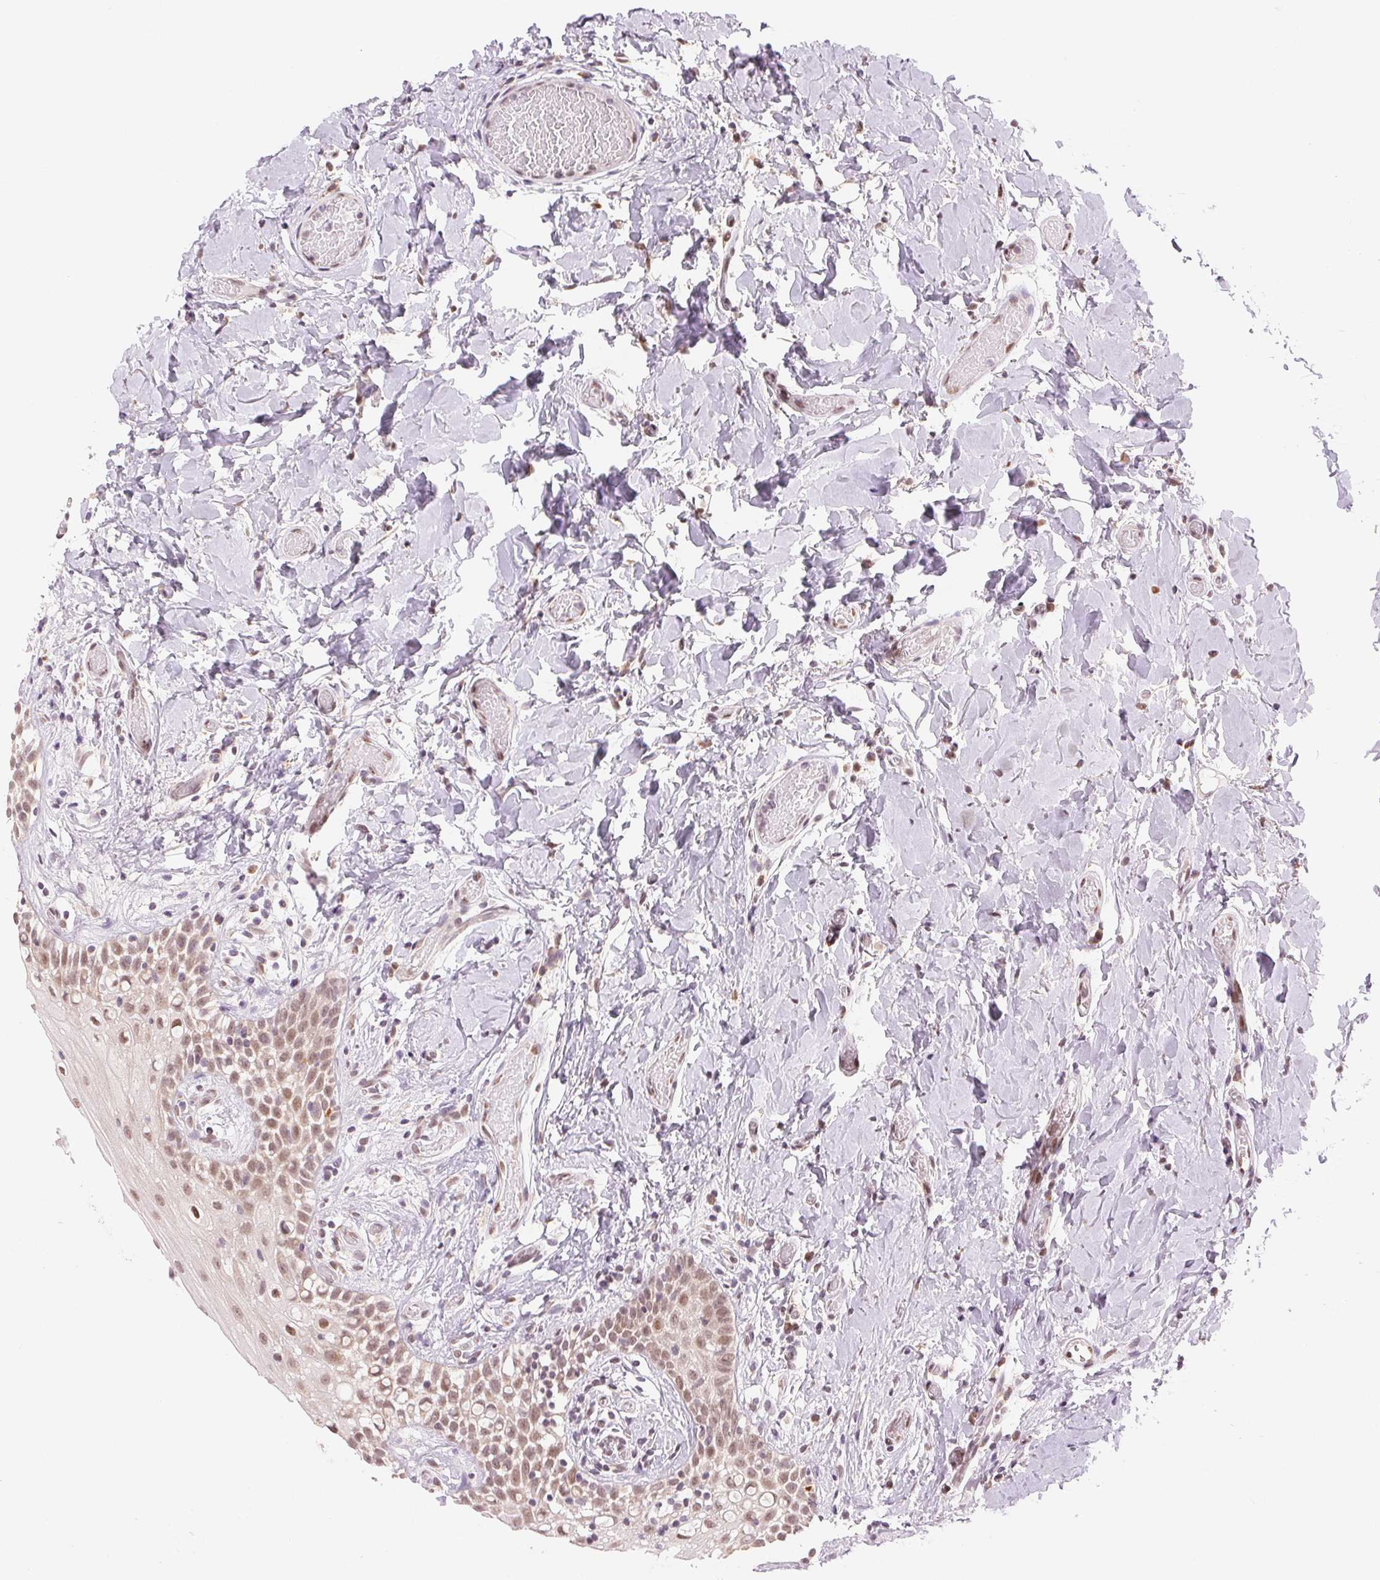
{"staining": {"intensity": "moderate", "quantity": ">75%", "location": "nuclear"}, "tissue": "oral mucosa", "cell_type": "Squamous epithelial cells", "image_type": "normal", "snomed": [{"axis": "morphology", "description": "Normal tissue, NOS"}, {"axis": "topography", "description": "Oral tissue"}], "caption": "Immunohistochemistry micrograph of normal oral mucosa: human oral mucosa stained using immunohistochemistry displays medium levels of moderate protein expression localized specifically in the nuclear of squamous epithelial cells, appearing as a nuclear brown color.", "gene": "ARHGAP32", "patient": {"sex": "female", "age": 83}}